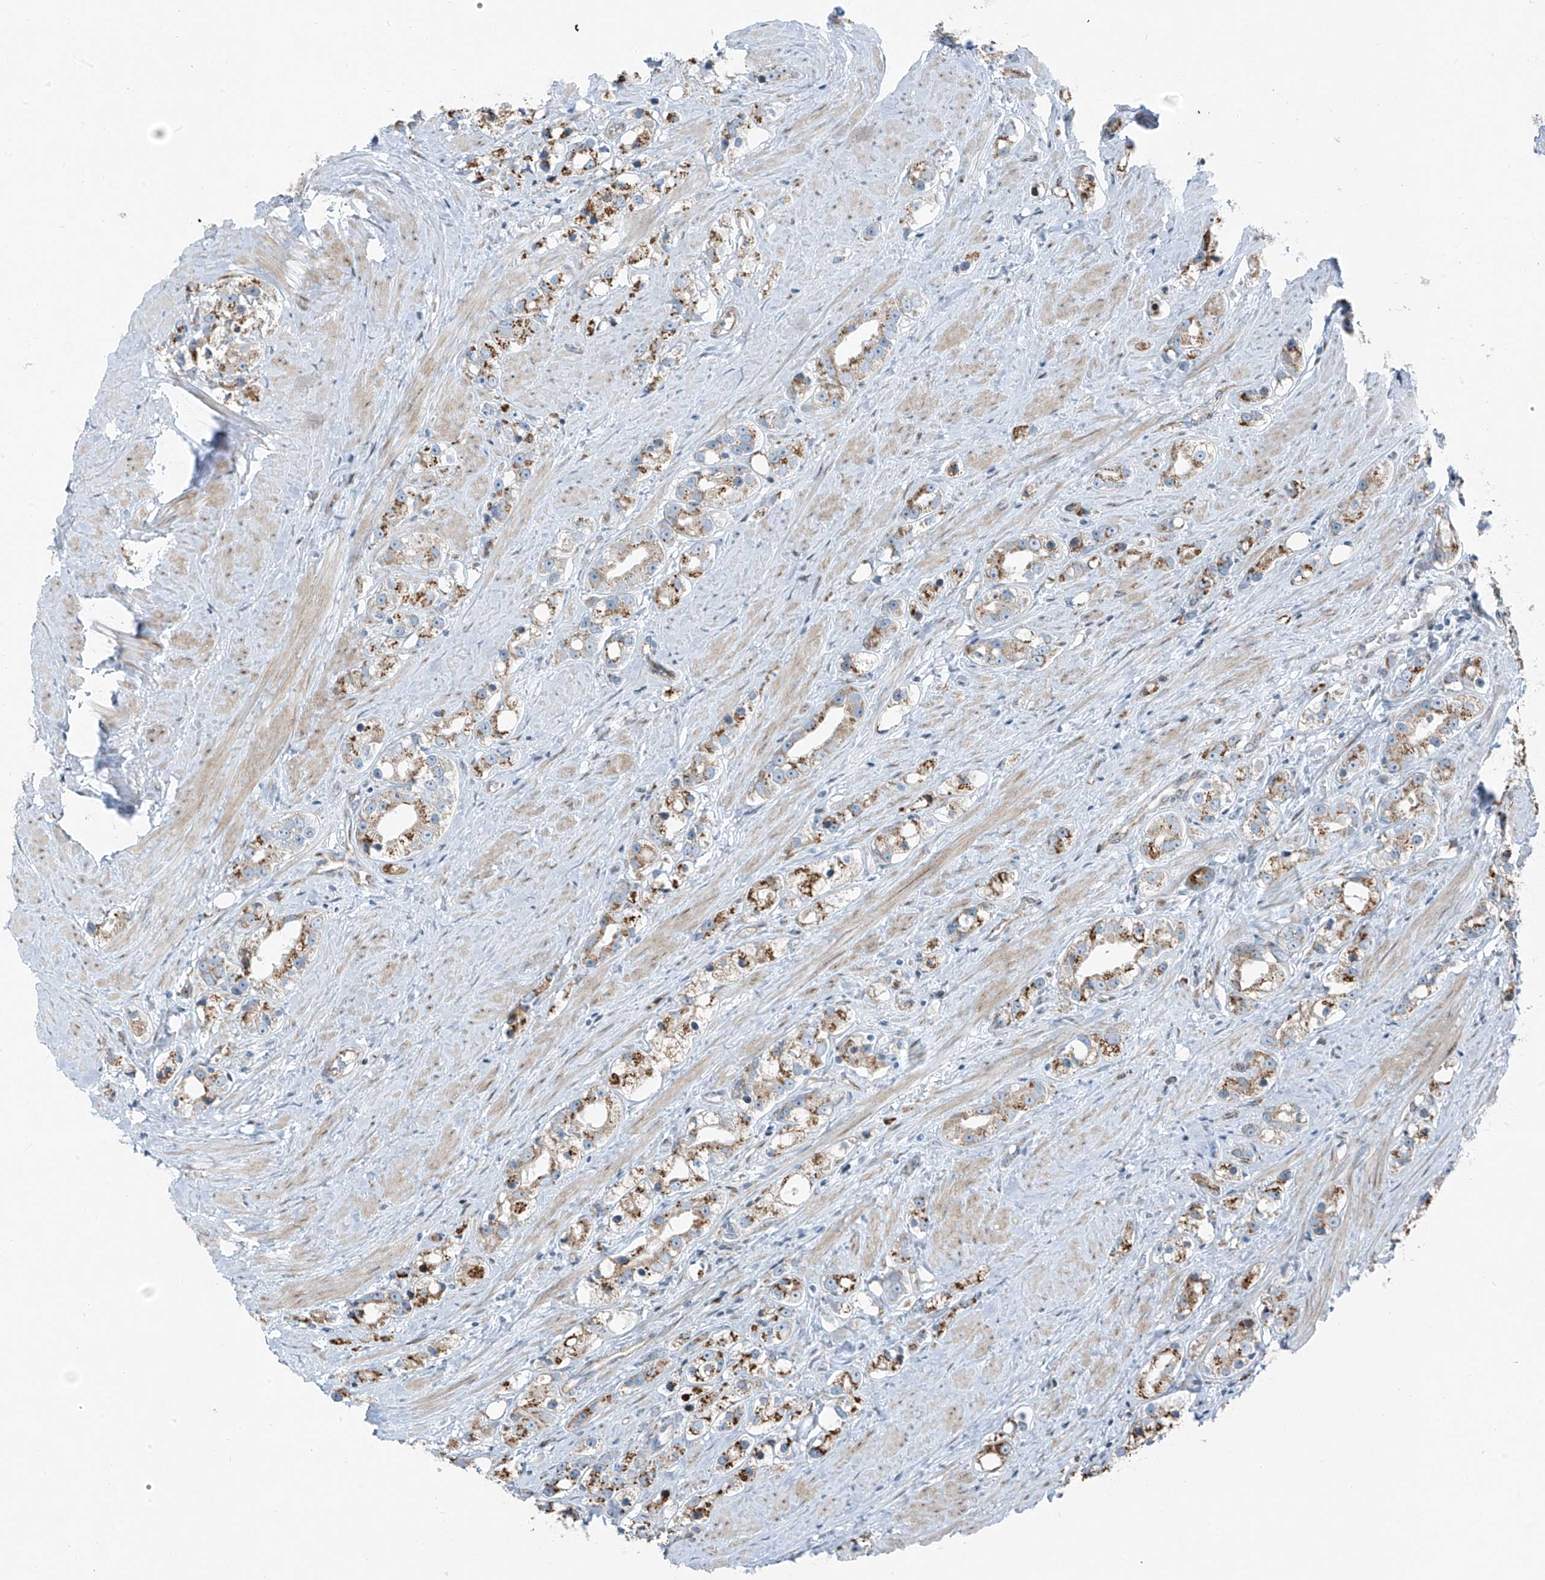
{"staining": {"intensity": "moderate", "quantity": ">75%", "location": "cytoplasmic/membranous"}, "tissue": "prostate cancer", "cell_type": "Tumor cells", "image_type": "cancer", "snomed": [{"axis": "morphology", "description": "Adenocarcinoma, NOS"}, {"axis": "topography", "description": "Prostate"}], "caption": "IHC (DAB) staining of human prostate cancer (adenocarcinoma) shows moderate cytoplasmic/membranous protein positivity in about >75% of tumor cells.", "gene": "HIC2", "patient": {"sex": "male", "age": 79}}